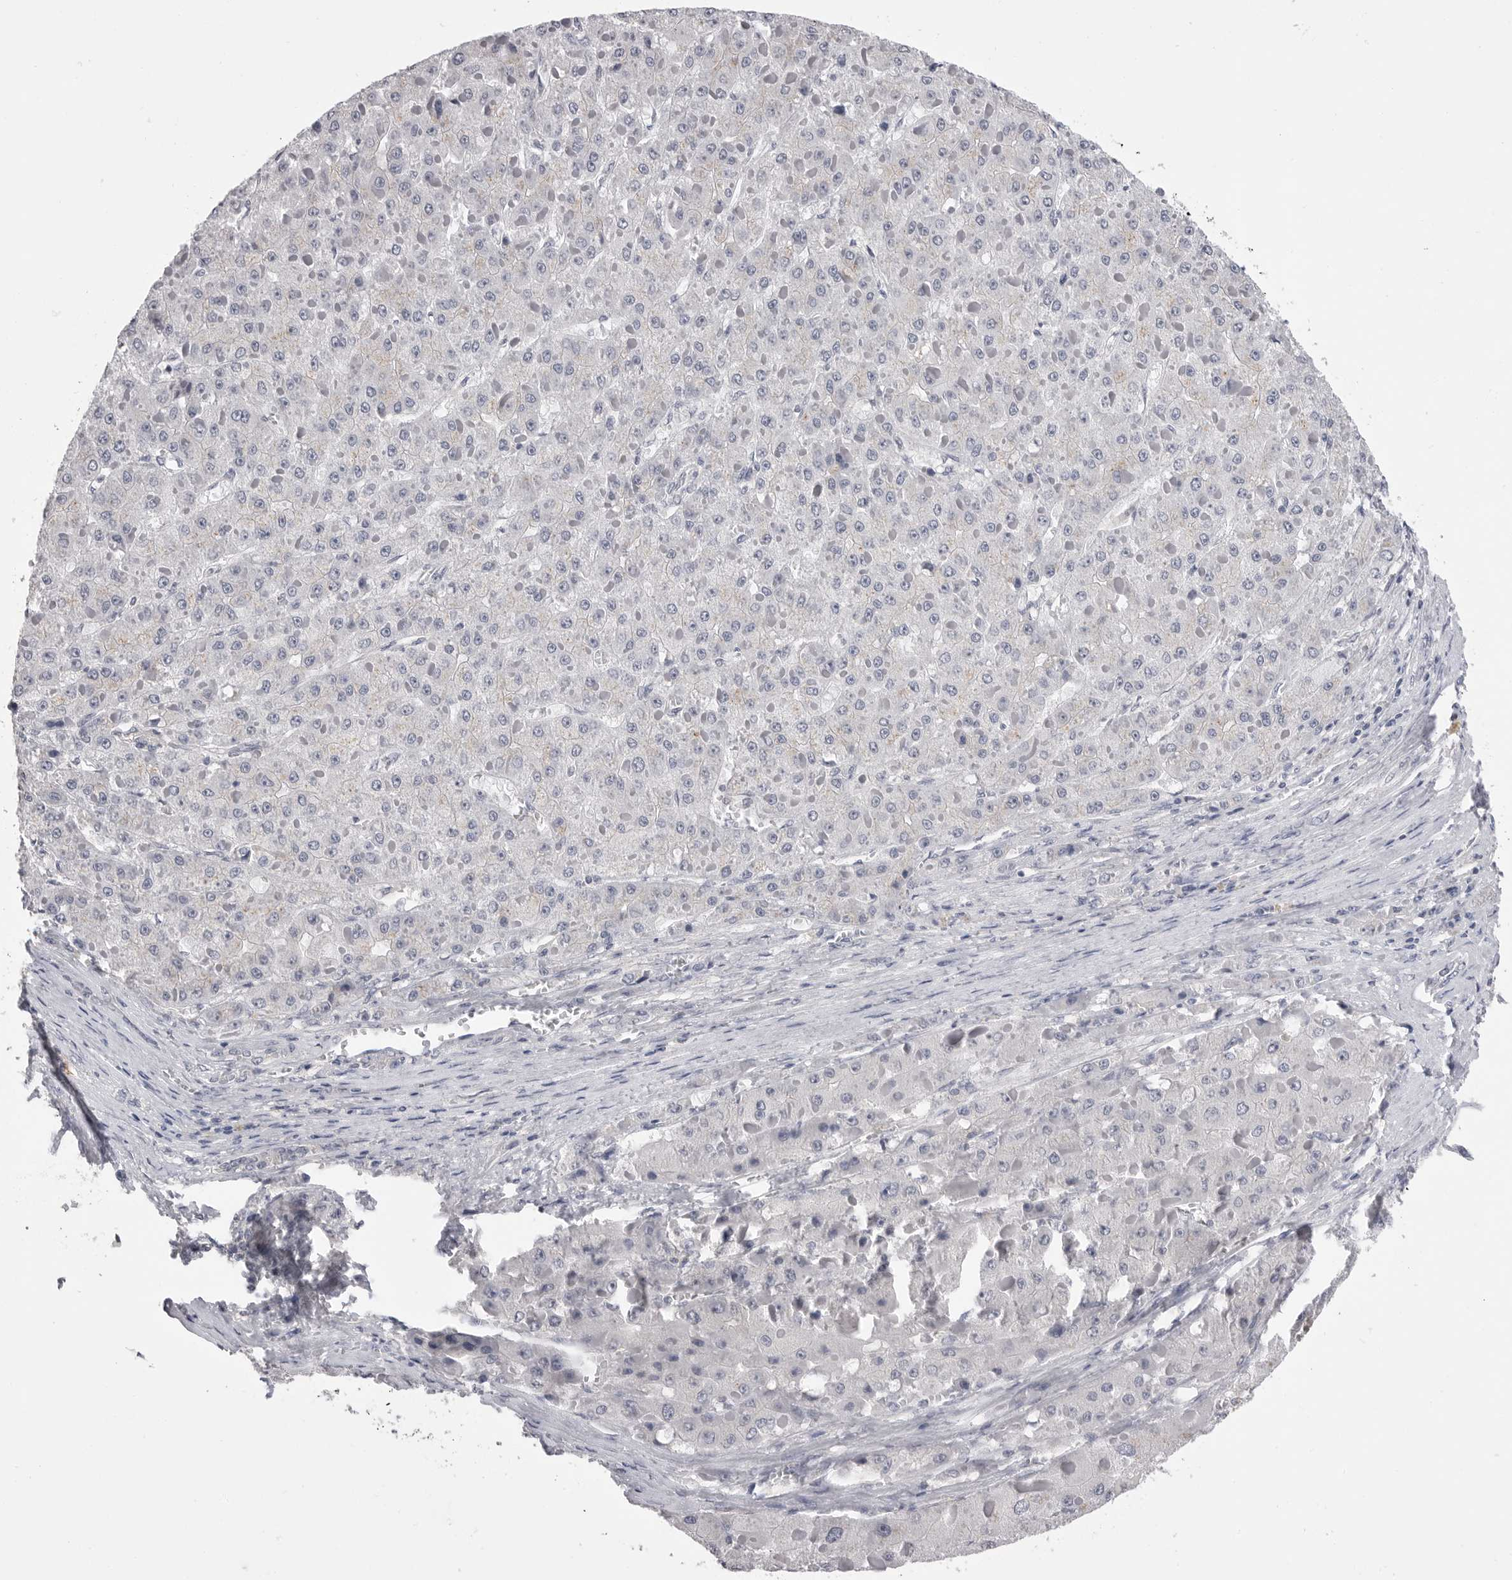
{"staining": {"intensity": "negative", "quantity": "none", "location": "none"}, "tissue": "liver cancer", "cell_type": "Tumor cells", "image_type": "cancer", "snomed": [{"axis": "morphology", "description": "Carcinoma, Hepatocellular, NOS"}, {"axis": "topography", "description": "Liver"}], "caption": "Tumor cells show no significant staining in liver cancer.", "gene": "DLGAP3", "patient": {"sex": "female", "age": 73}}